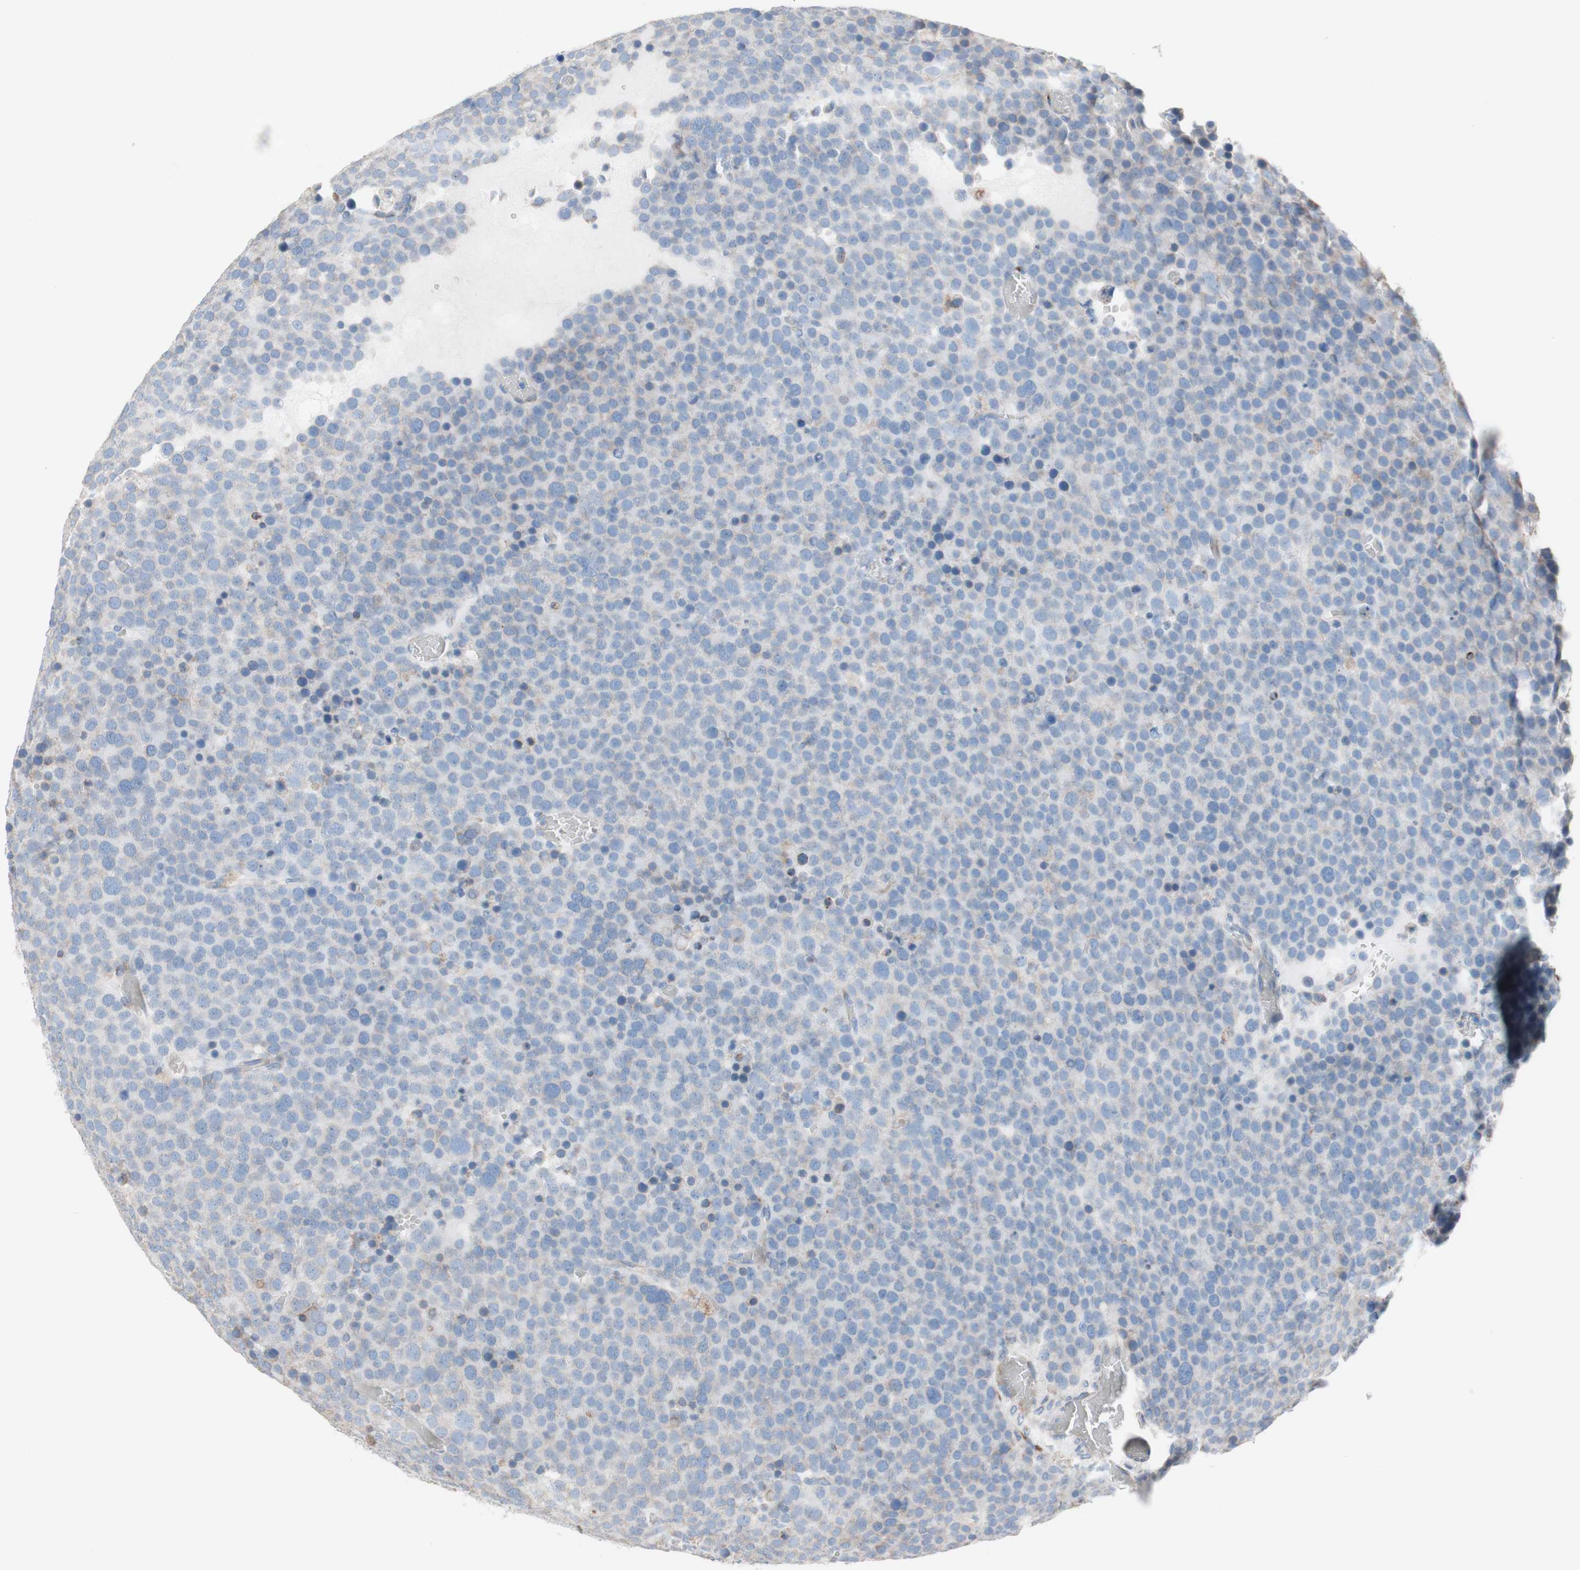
{"staining": {"intensity": "negative", "quantity": "none", "location": "none"}, "tissue": "testis cancer", "cell_type": "Tumor cells", "image_type": "cancer", "snomed": [{"axis": "morphology", "description": "Seminoma, NOS"}, {"axis": "topography", "description": "Testis"}], "caption": "Immunohistochemistry image of neoplastic tissue: human testis cancer stained with DAB reveals no significant protein staining in tumor cells.", "gene": "AGPAT5", "patient": {"sex": "male", "age": 71}}